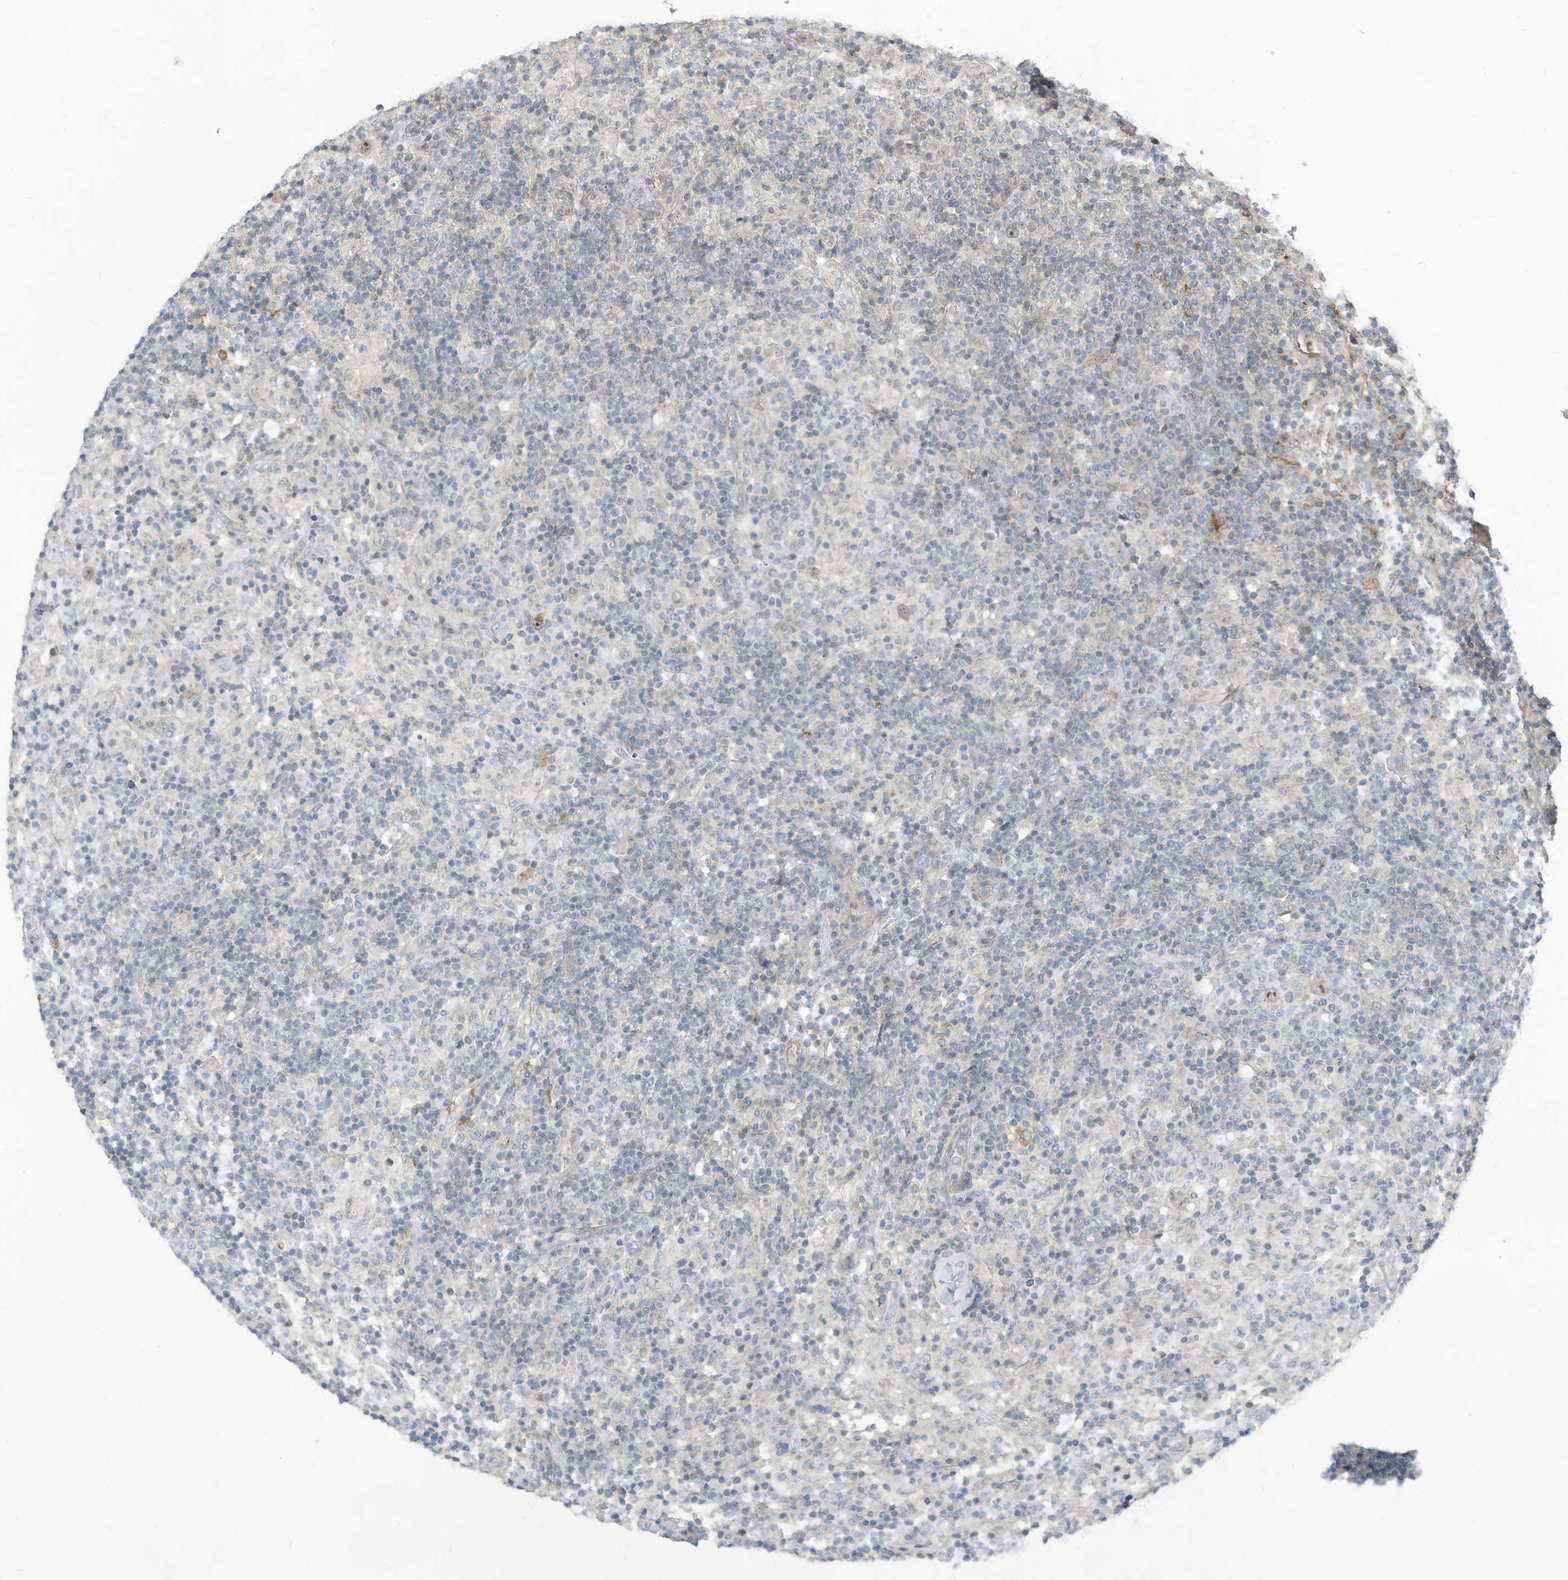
{"staining": {"intensity": "weak", "quantity": "<25%", "location": "cytoplasmic/membranous"}, "tissue": "lymphoma", "cell_type": "Tumor cells", "image_type": "cancer", "snomed": [{"axis": "morphology", "description": "Hodgkin's disease, NOS"}, {"axis": "topography", "description": "Lymph node"}], "caption": "Hodgkin's disease was stained to show a protein in brown. There is no significant expression in tumor cells. The staining was performed using DAB (3,3'-diaminobenzidine) to visualize the protein expression in brown, while the nuclei were stained in blue with hematoxylin (Magnification: 20x).", "gene": "GPATCH3", "patient": {"sex": "male", "age": 70}}